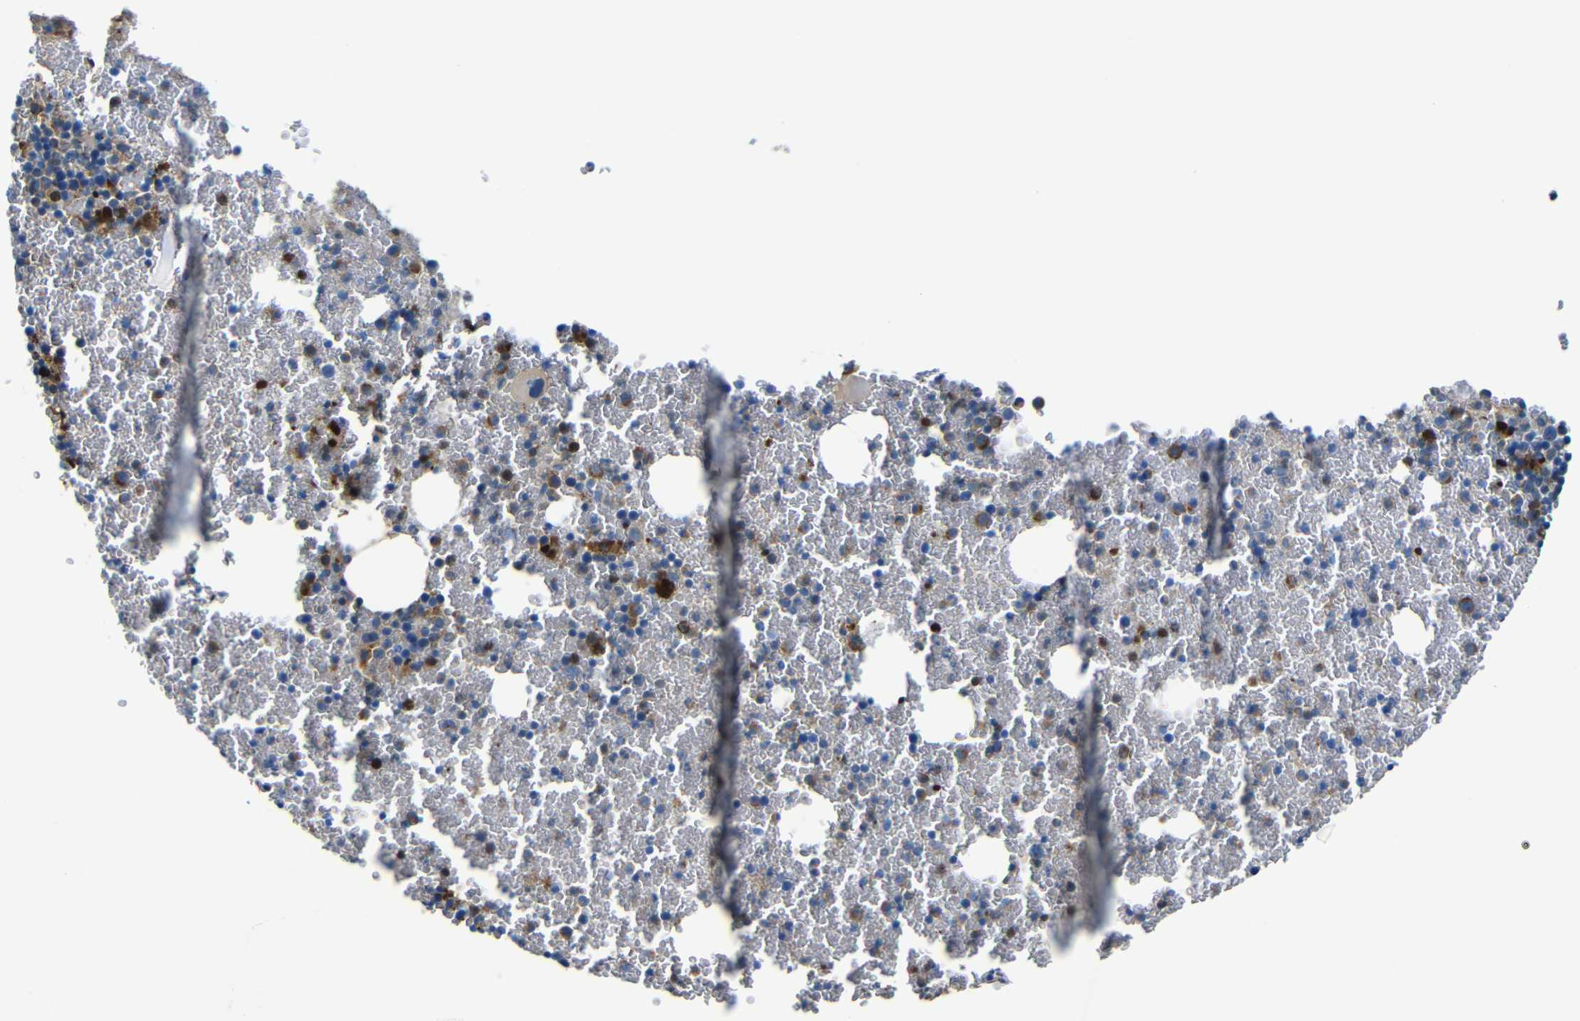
{"staining": {"intensity": "strong", "quantity": "25%-75%", "location": "cytoplasmic/membranous"}, "tissue": "bone marrow", "cell_type": "Hematopoietic cells", "image_type": "normal", "snomed": [{"axis": "morphology", "description": "Normal tissue, NOS"}, {"axis": "morphology", "description": "Inflammation, NOS"}, {"axis": "topography", "description": "Bone marrow"}], "caption": "Hematopoietic cells display strong cytoplasmic/membranous staining in approximately 25%-75% of cells in benign bone marrow.", "gene": "SERPINA1", "patient": {"sex": "female", "age": 17}}